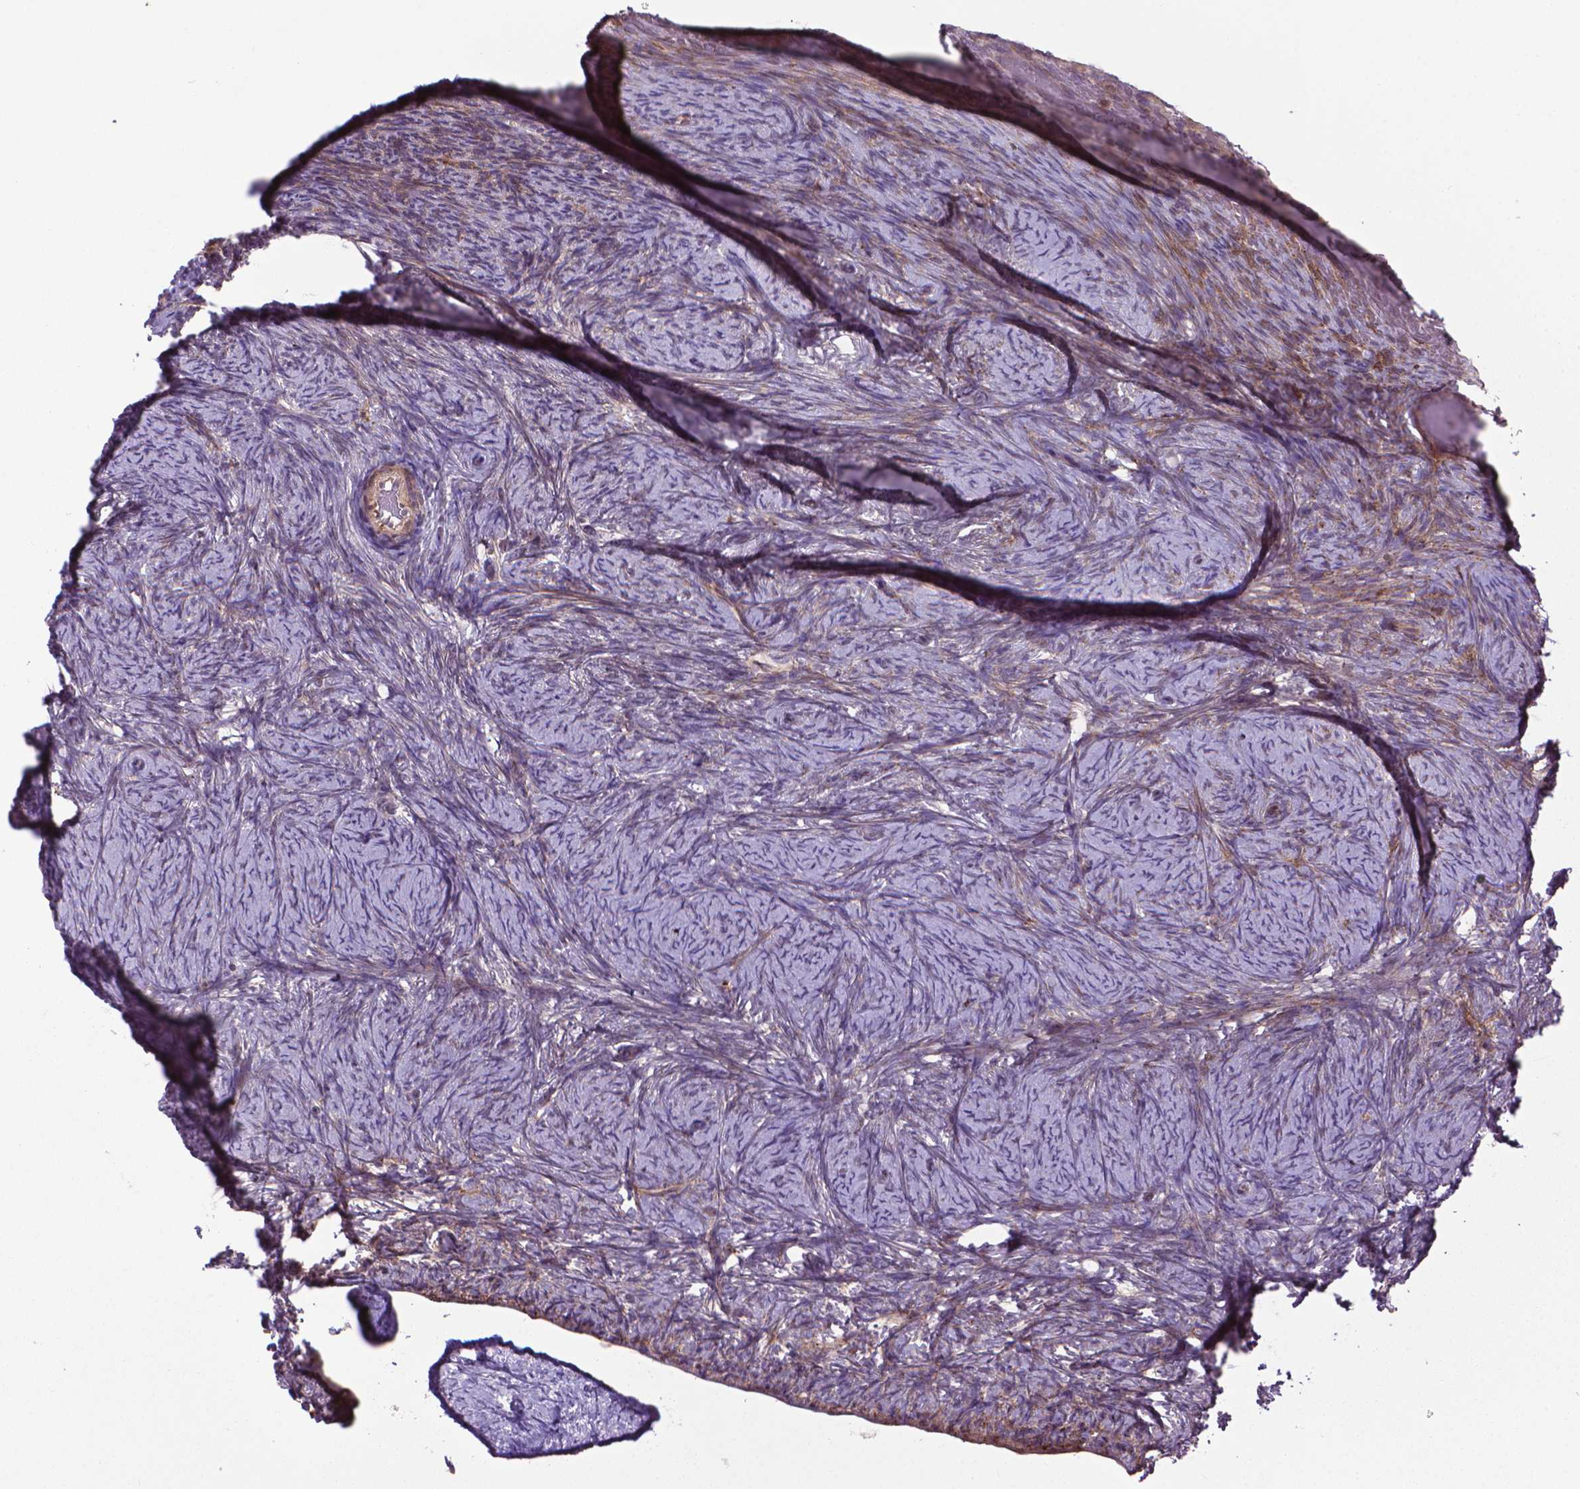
{"staining": {"intensity": "moderate", "quantity": ">75%", "location": "cytoplasmic/membranous"}, "tissue": "ovary", "cell_type": "Follicle cells", "image_type": "normal", "snomed": [{"axis": "morphology", "description": "Normal tissue, NOS"}, {"axis": "topography", "description": "Ovary"}], "caption": "The immunohistochemical stain labels moderate cytoplasmic/membranous staining in follicle cells of normal ovary. (Brightfield microscopy of DAB IHC at high magnification).", "gene": "MYH14", "patient": {"sex": "female", "age": 34}}